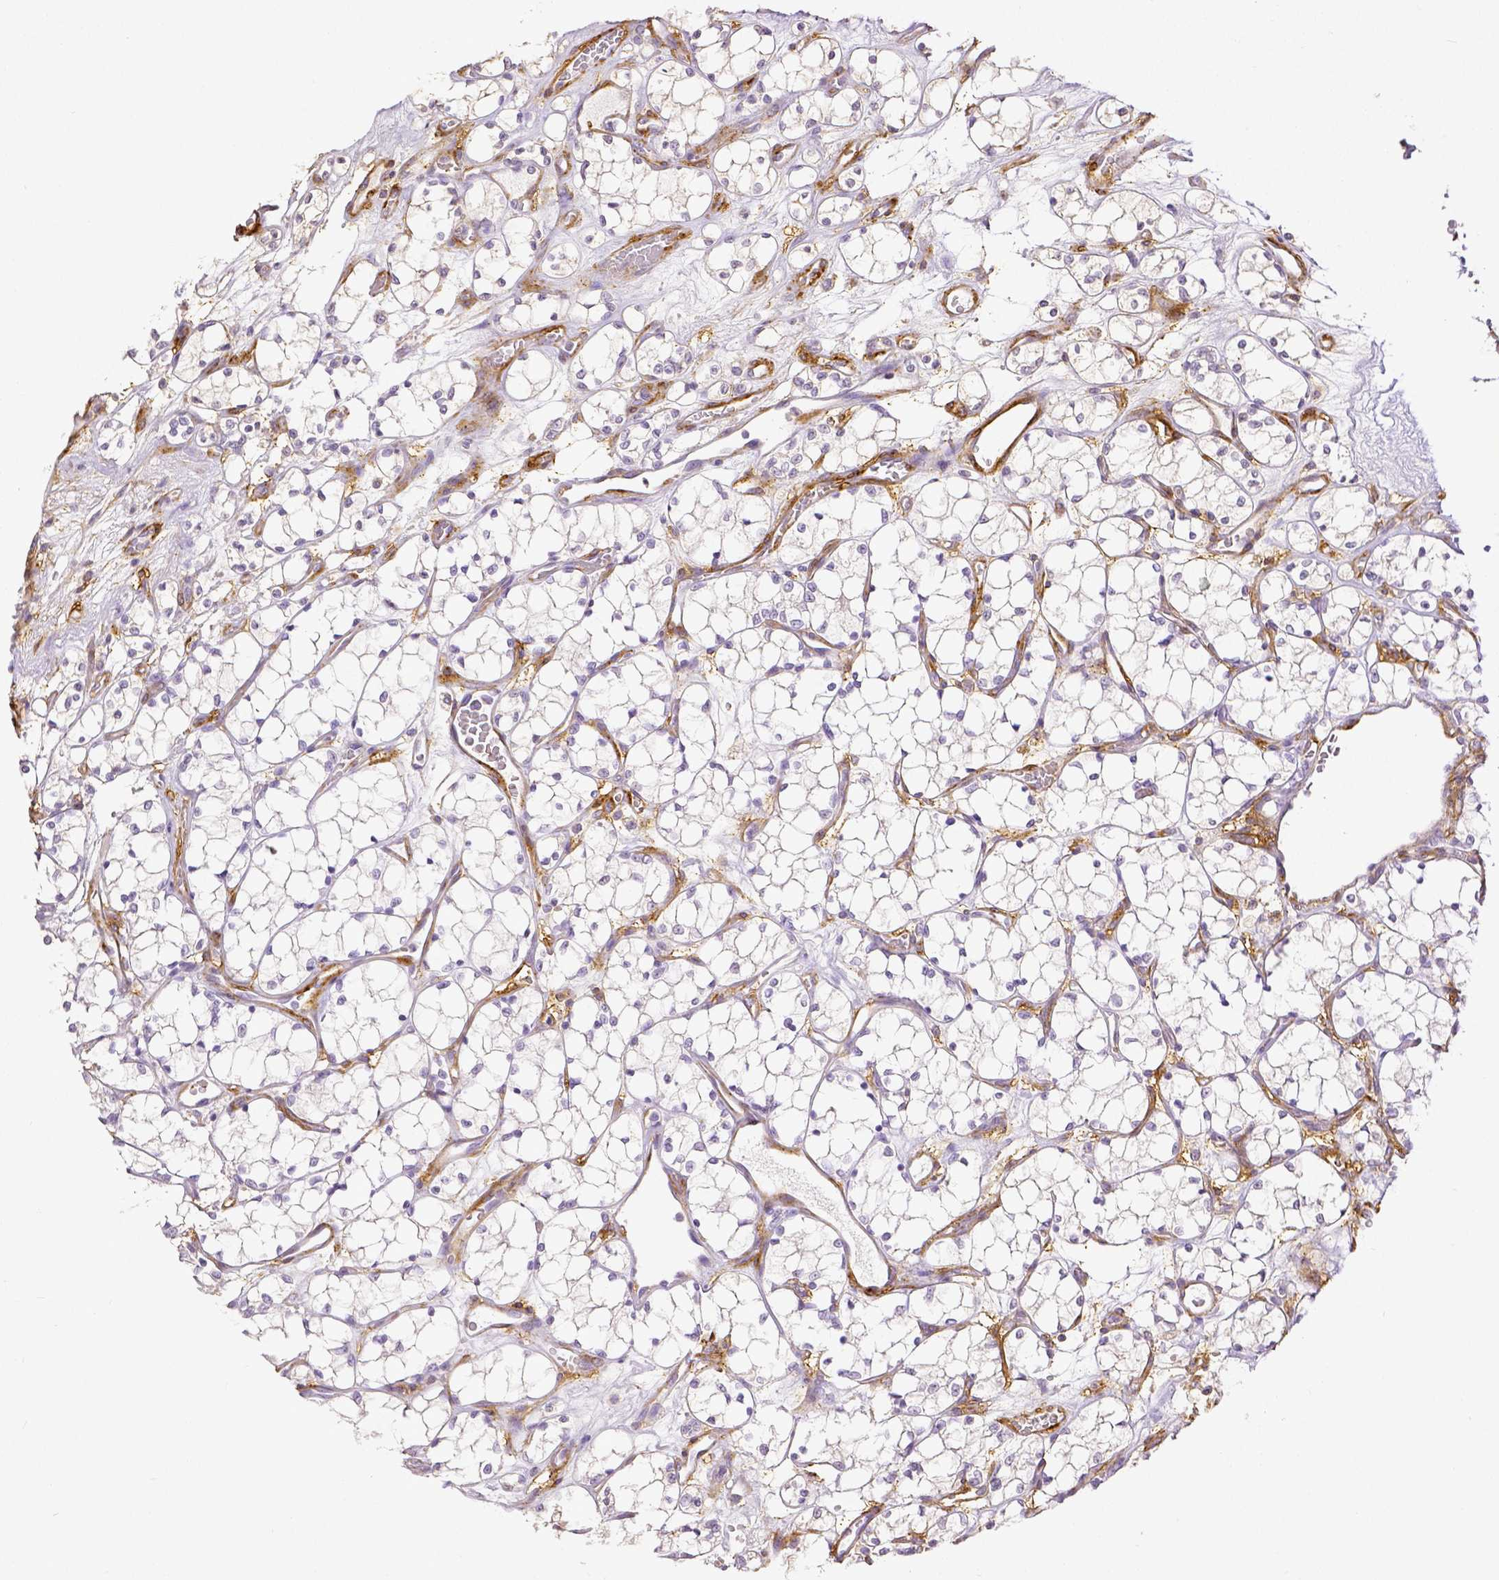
{"staining": {"intensity": "negative", "quantity": "none", "location": "none"}, "tissue": "renal cancer", "cell_type": "Tumor cells", "image_type": "cancer", "snomed": [{"axis": "morphology", "description": "Adenocarcinoma, NOS"}, {"axis": "topography", "description": "Kidney"}], "caption": "This is a histopathology image of immunohistochemistry (IHC) staining of renal cancer (adenocarcinoma), which shows no positivity in tumor cells. (DAB (3,3'-diaminobenzidine) IHC visualized using brightfield microscopy, high magnification).", "gene": "THY1", "patient": {"sex": "female", "age": 69}}